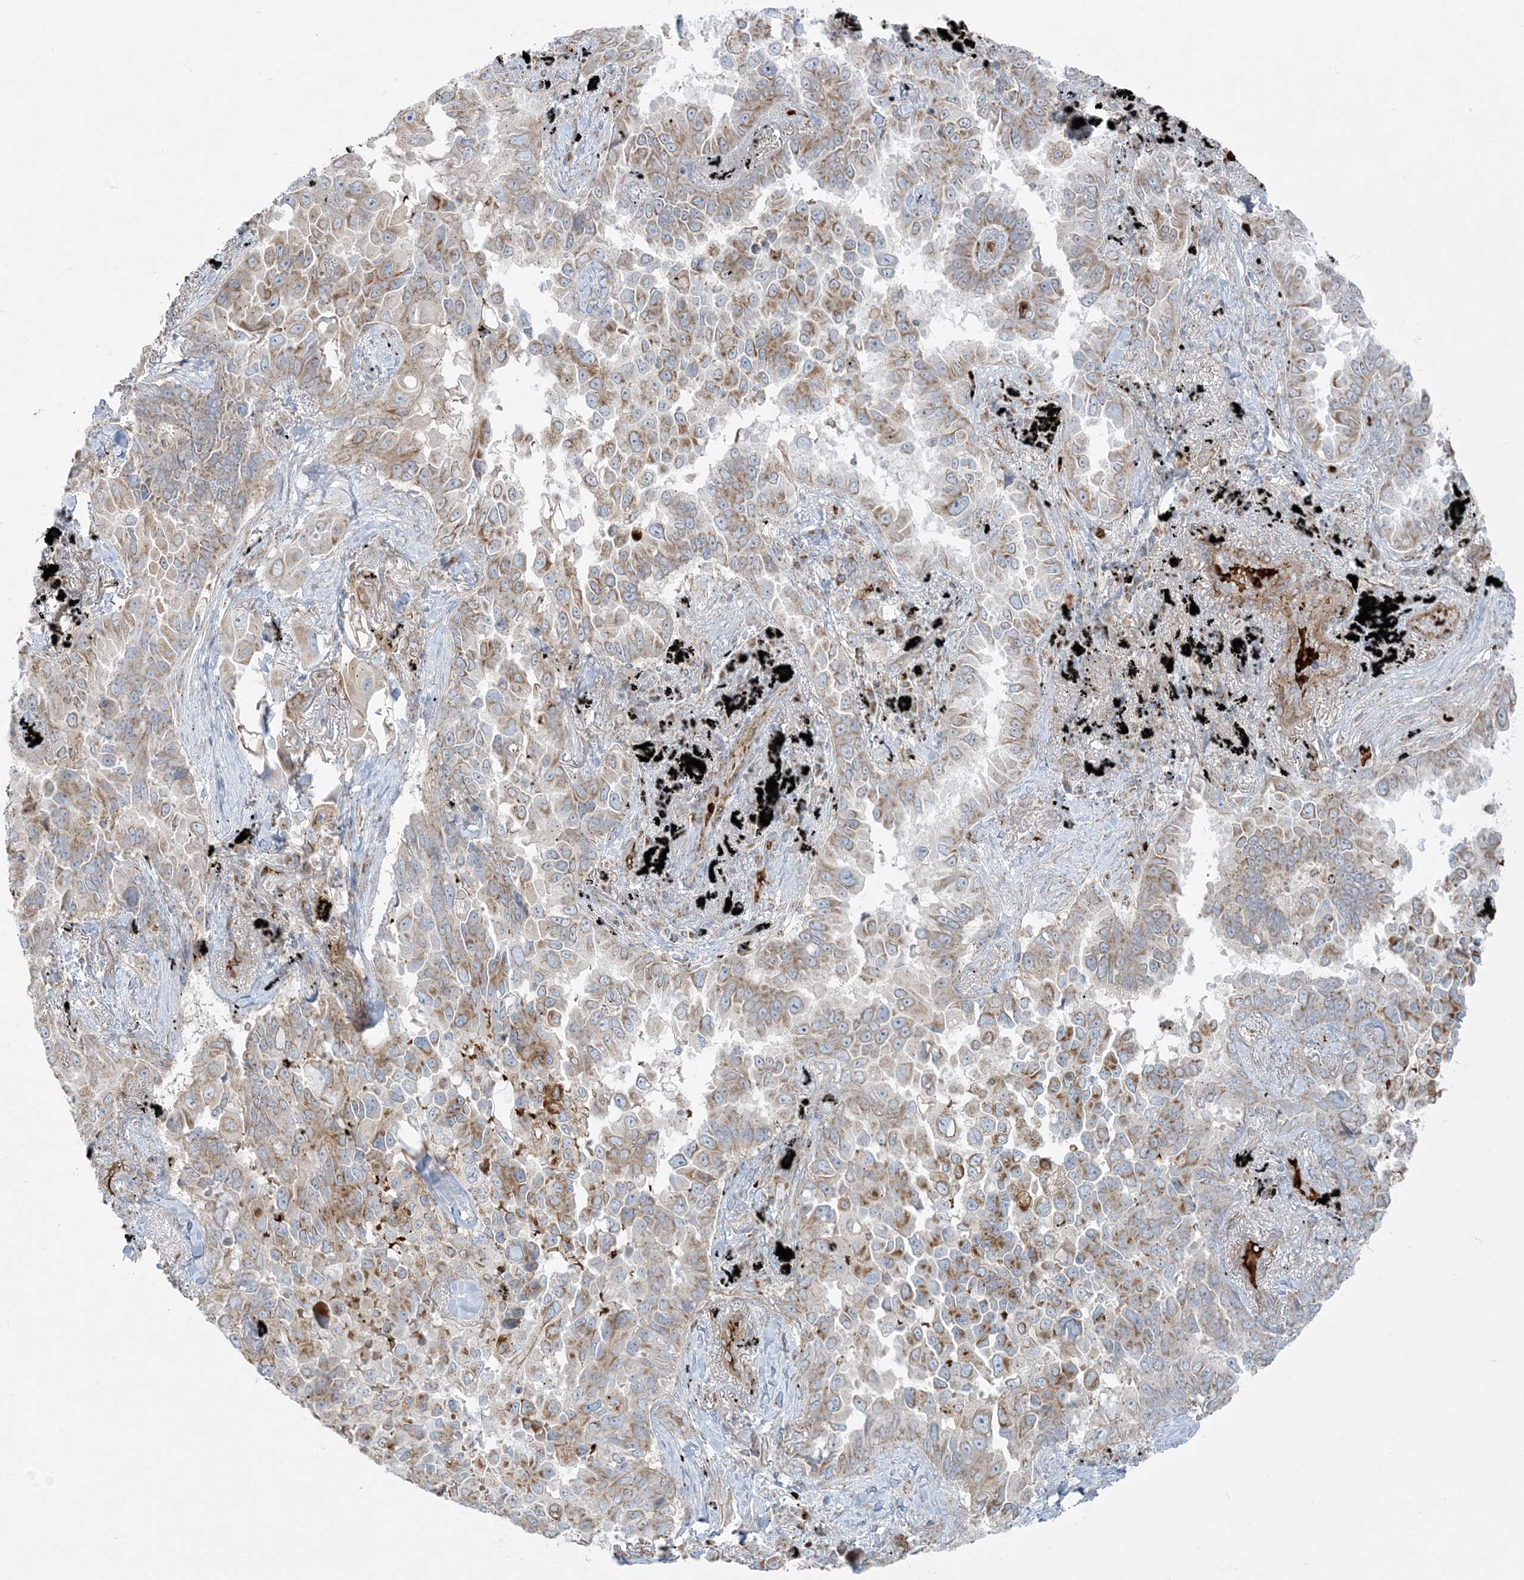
{"staining": {"intensity": "moderate", "quantity": "25%-75%", "location": "cytoplasmic/membranous"}, "tissue": "lung cancer", "cell_type": "Tumor cells", "image_type": "cancer", "snomed": [{"axis": "morphology", "description": "Adenocarcinoma, NOS"}, {"axis": "topography", "description": "Lung"}], "caption": "Human lung cancer stained for a protein (brown) exhibits moderate cytoplasmic/membranous positive staining in about 25%-75% of tumor cells.", "gene": "PIK3R4", "patient": {"sex": "female", "age": 67}}